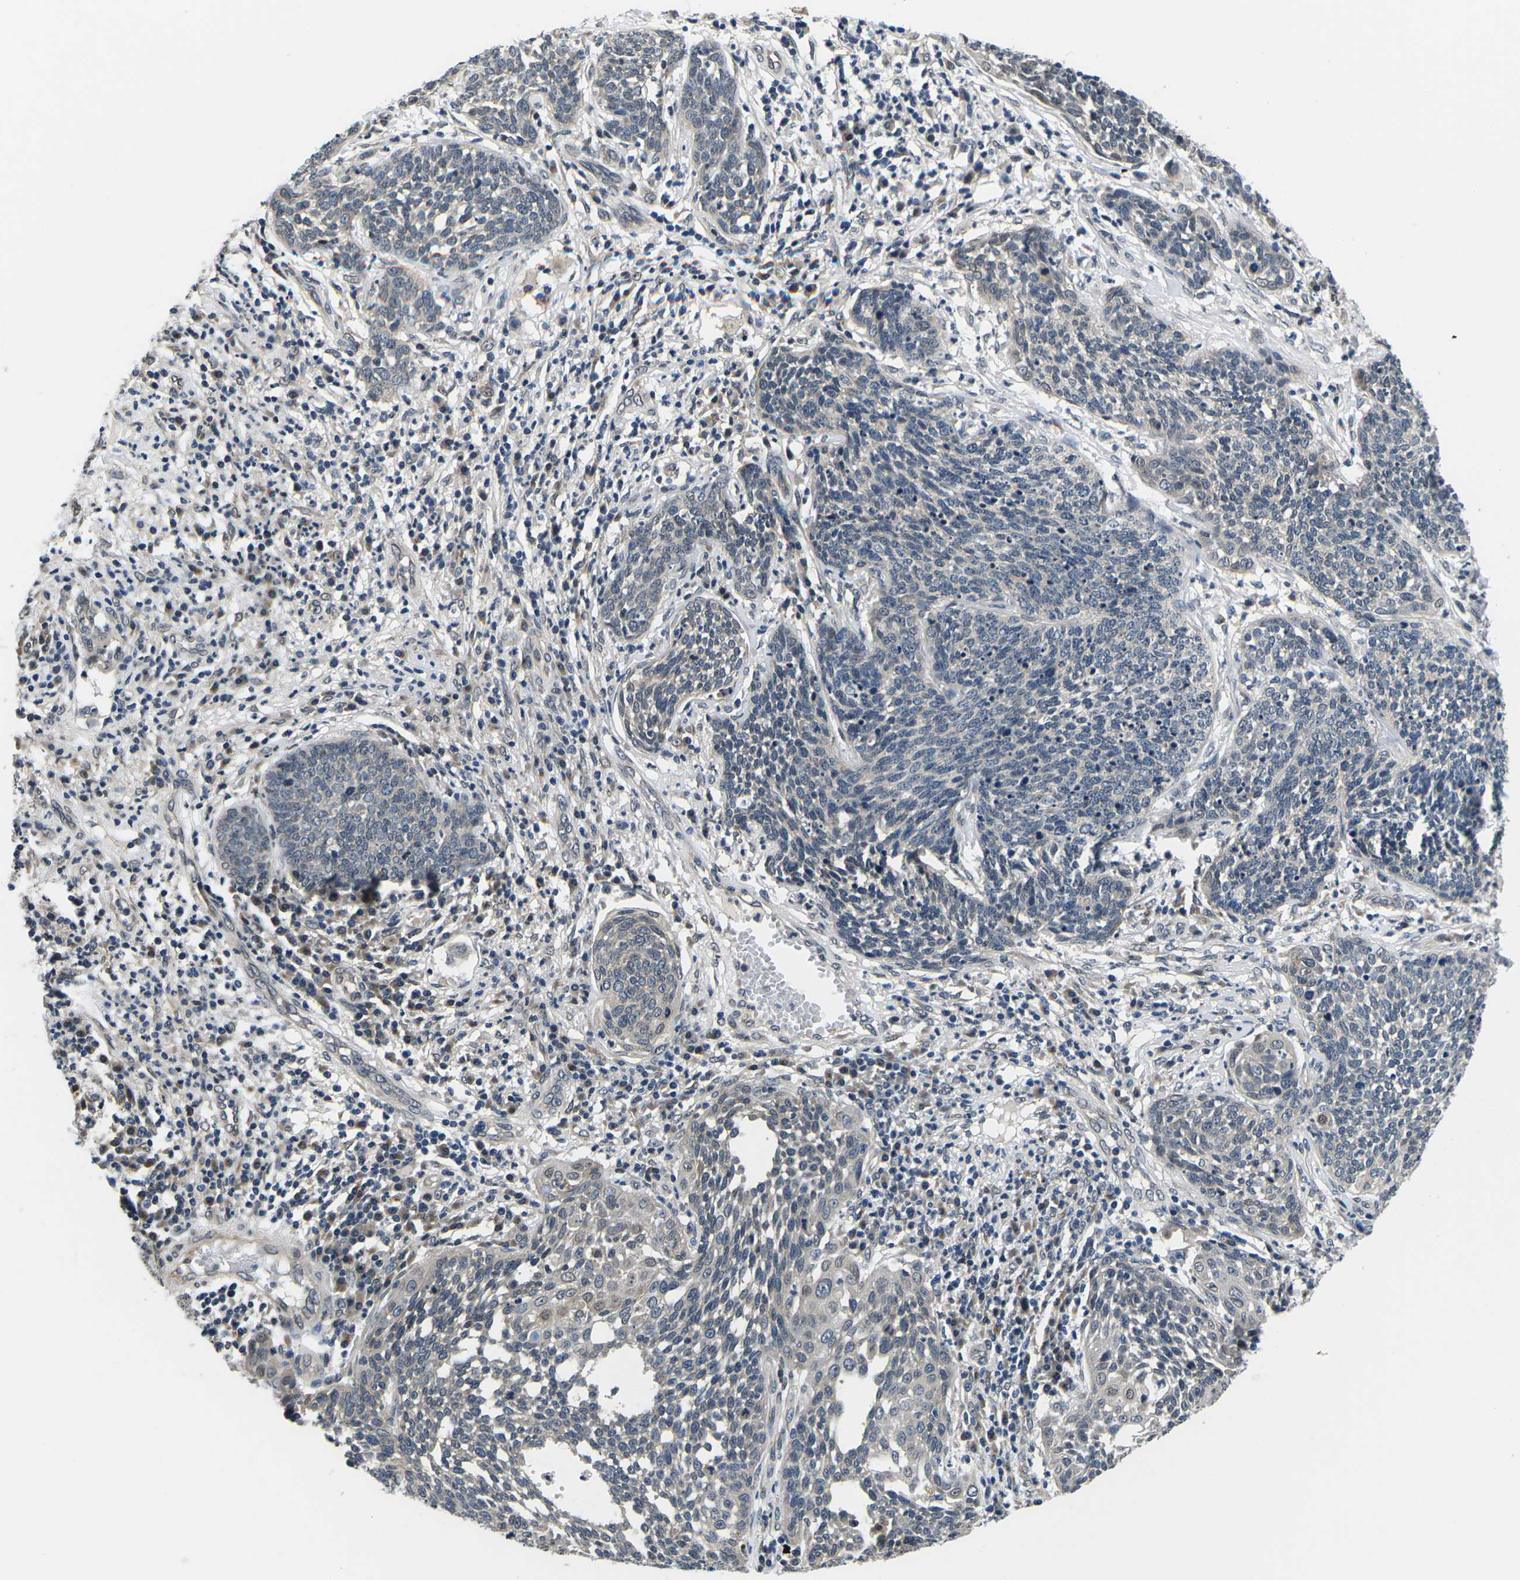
{"staining": {"intensity": "negative", "quantity": "none", "location": "none"}, "tissue": "cervical cancer", "cell_type": "Tumor cells", "image_type": "cancer", "snomed": [{"axis": "morphology", "description": "Squamous cell carcinoma, NOS"}, {"axis": "topography", "description": "Cervix"}], "caption": "Immunohistochemistry image of neoplastic tissue: human cervical cancer (squamous cell carcinoma) stained with DAB (3,3'-diaminobenzidine) demonstrates no significant protein positivity in tumor cells.", "gene": "SNX10", "patient": {"sex": "female", "age": 34}}